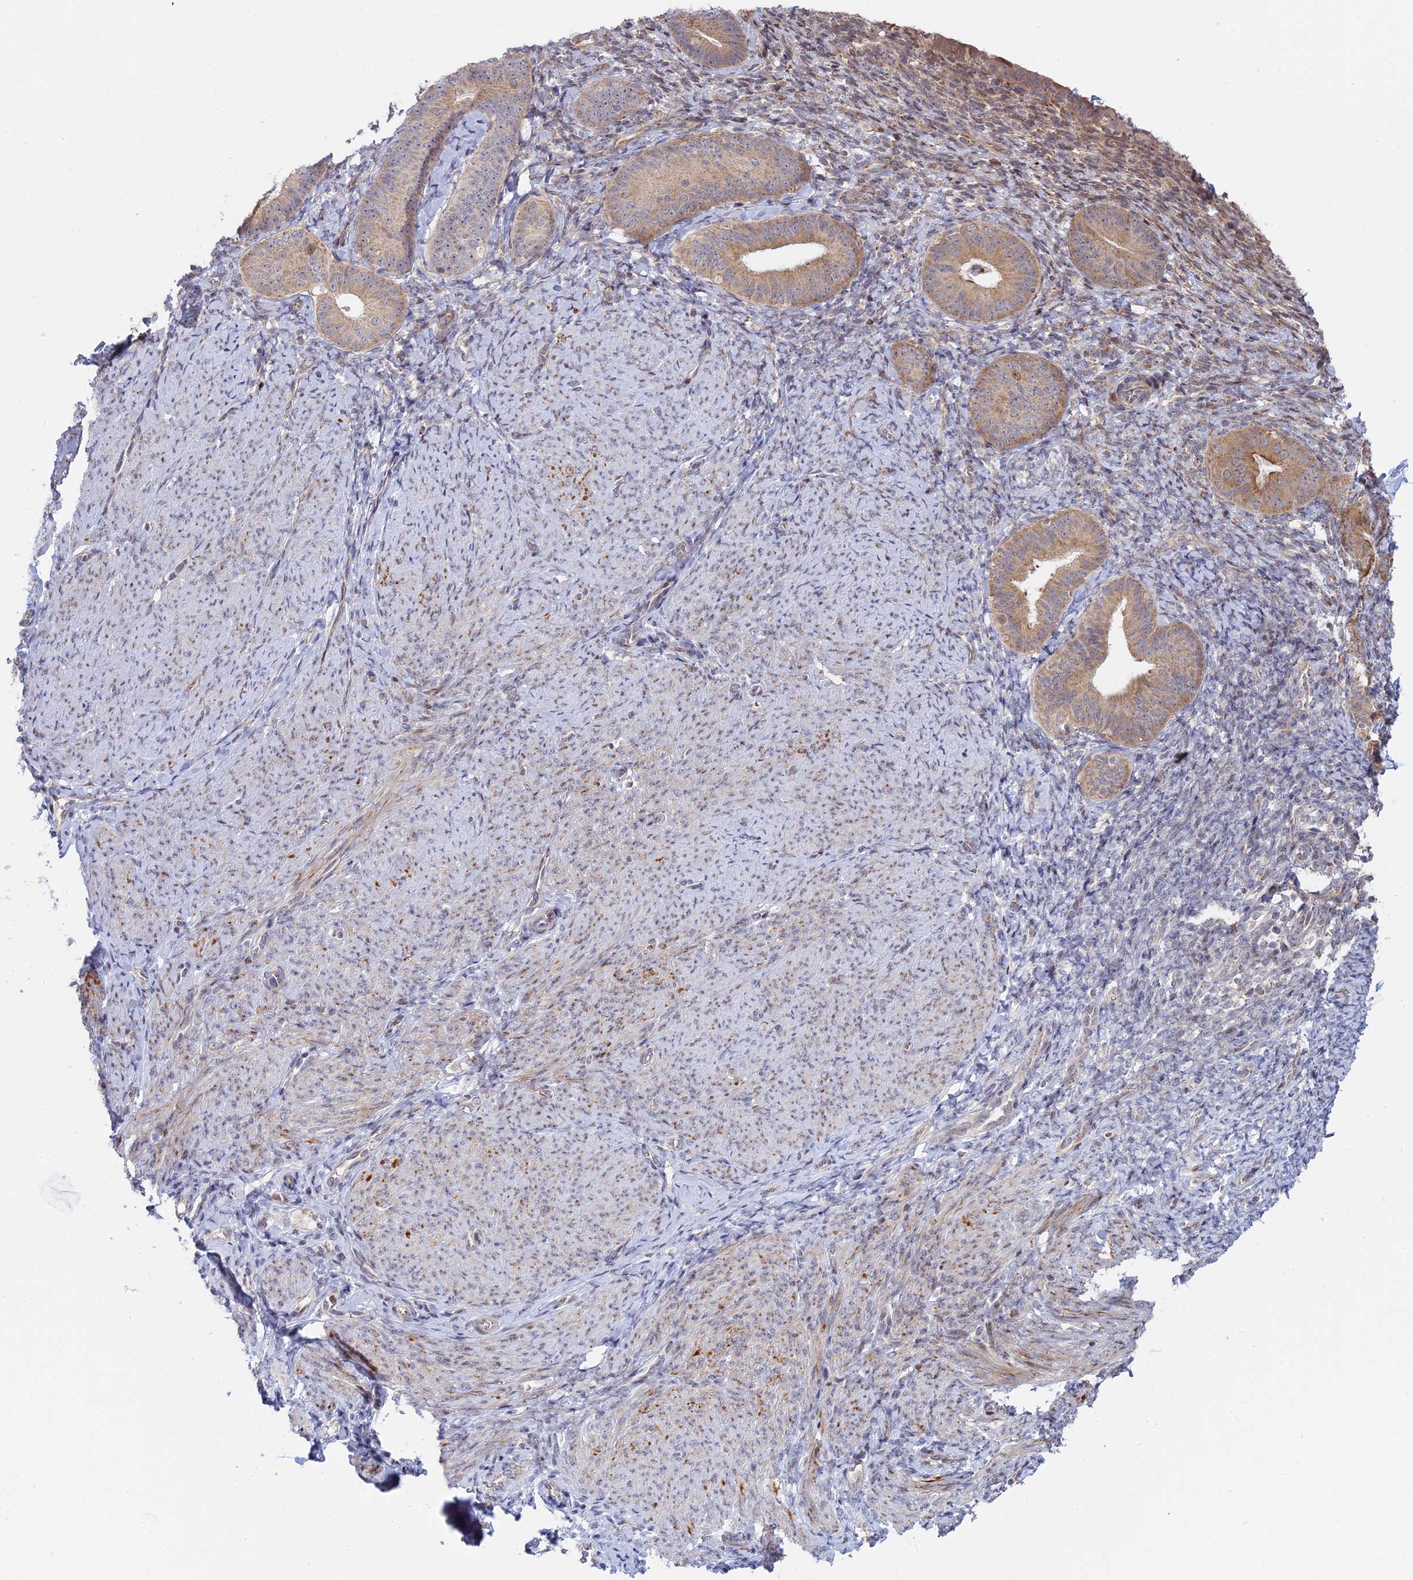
{"staining": {"intensity": "weak", "quantity": "<25%", "location": "cytoplasmic/membranous"}, "tissue": "endometrium", "cell_type": "Cells in endometrial stroma", "image_type": "normal", "snomed": [{"axis": "morphology", "description": "Normal tissue, NOS"}, {"axis": "topography", "description": "Endometrium"}], "caption": "There is no significant expression in cells in endometrial stroma of endometrium. (Immunohistochemistry (ihc), brightfield microscopy, high magnification).", "gene": "GSKIP", "patient": {"sex": "female", "age": 65}}